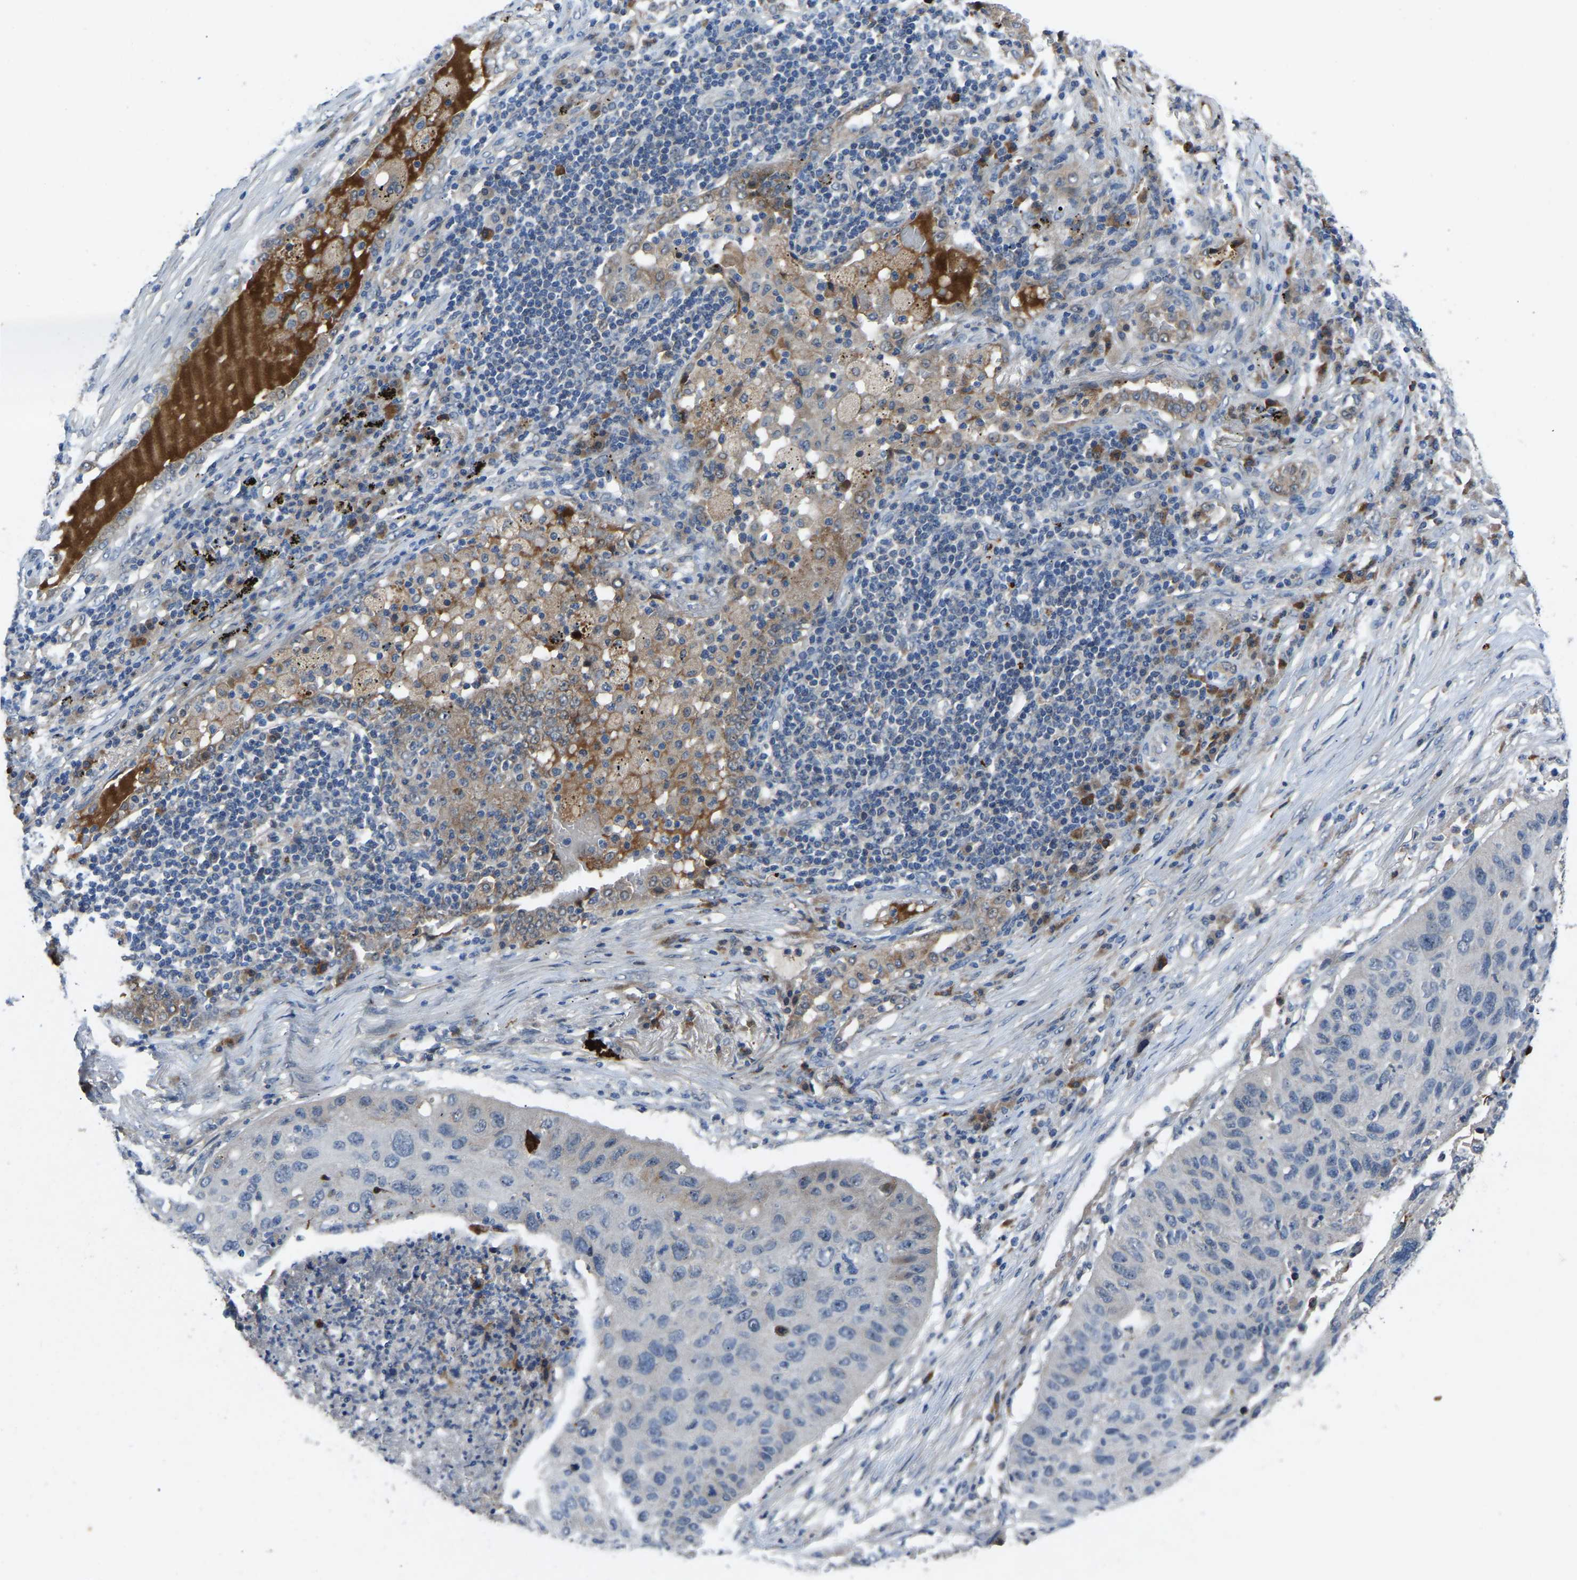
{"staining": {"intensity": "negative", "quantity": "none", "location": "none"}, "tissue": "lung cancer", "cell_type": "Tumor cells", "image_type": "cancer", "snomed": [{"axis": "morphology", "description": "Squamous cell carcinoma, NOS"}, {"axis": "topography", "description": "Lung"}], "caption": "Lung cancer (squamous cell carcinoma) was stained to show a protein in brown. There is no significant staining in tumor cells.", "gene": "FHIT", "patient": {"sex": "female", "age": 63}}